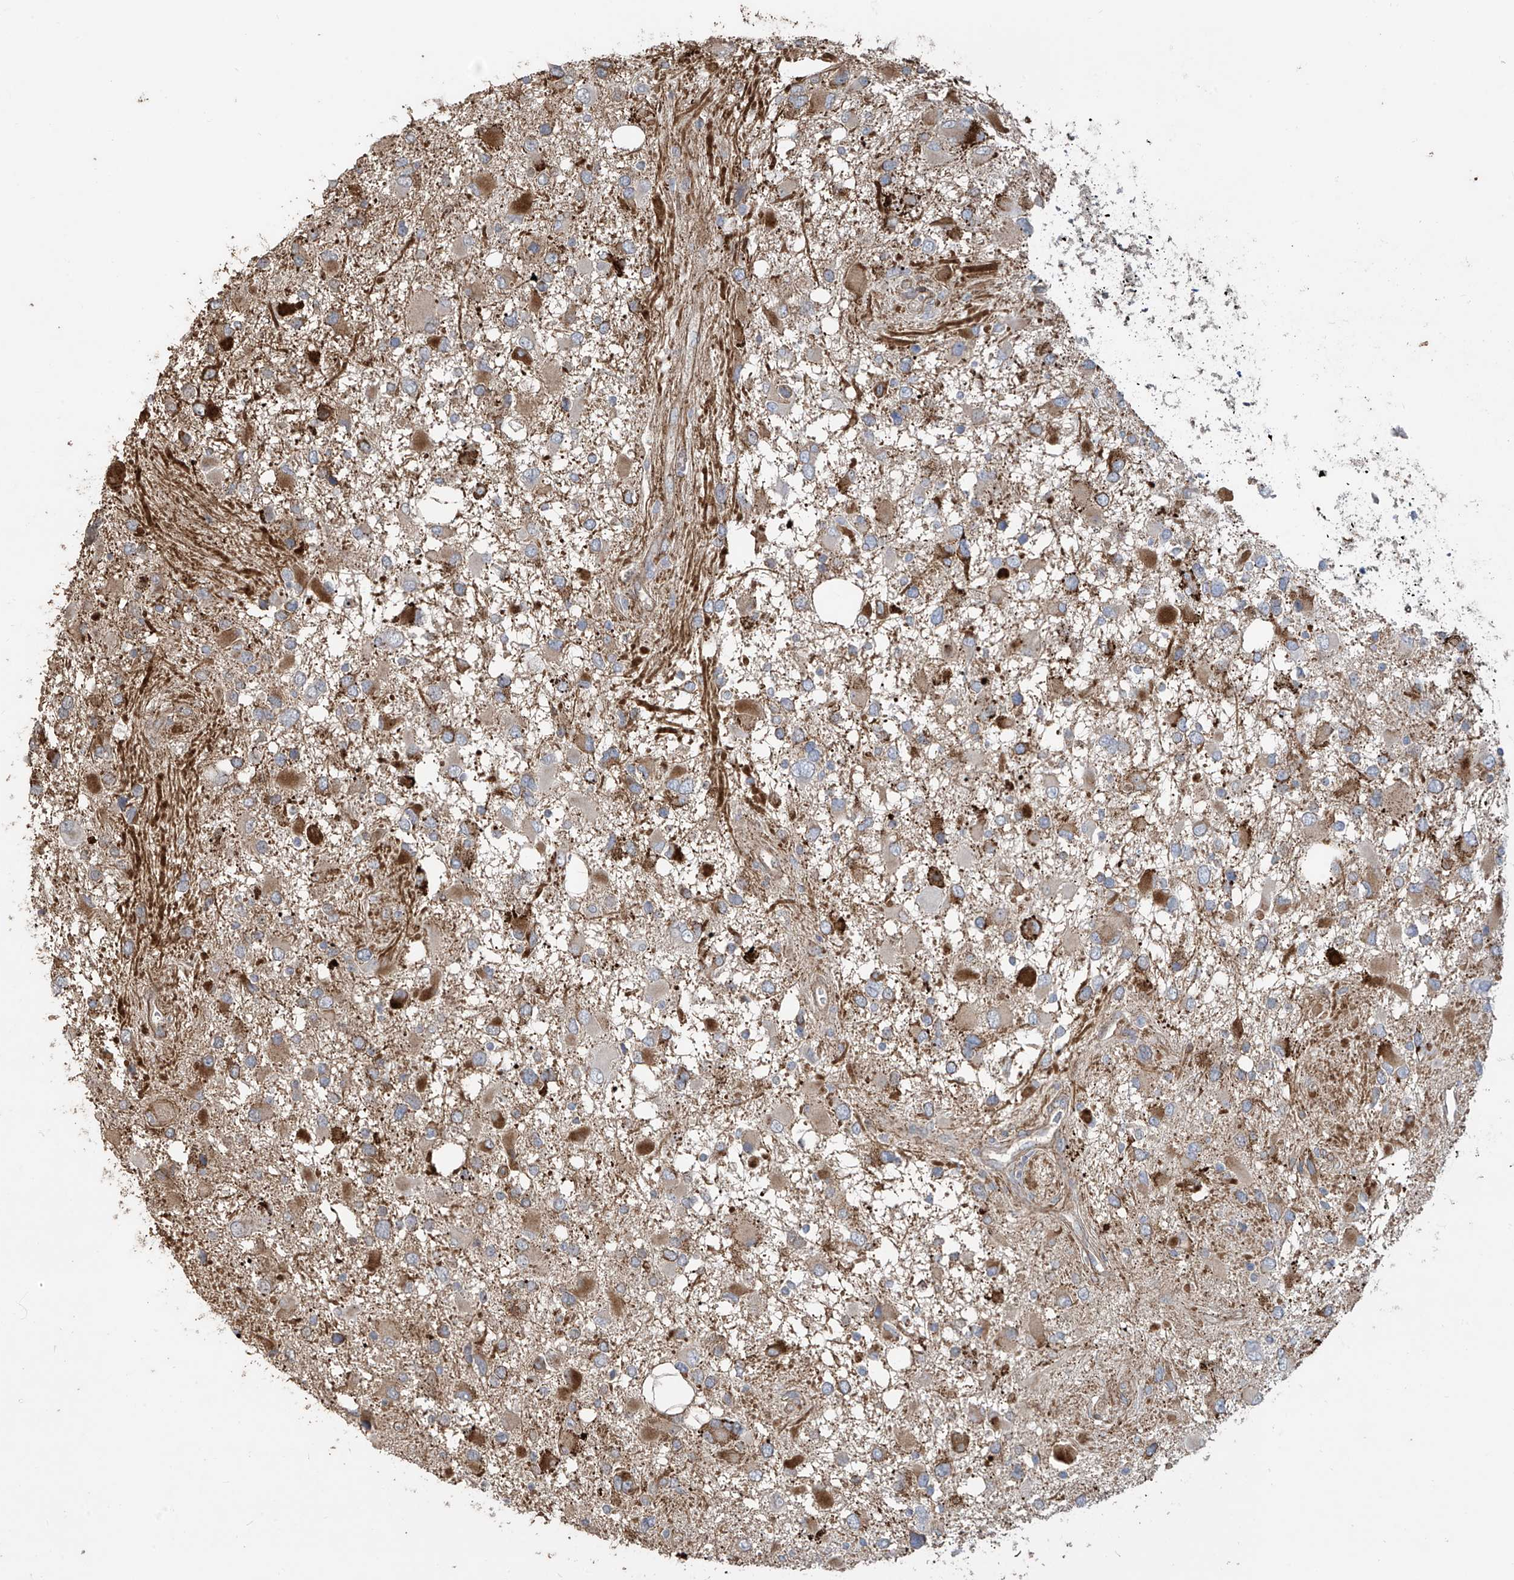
{"staining": {"intensity": "moderate", "quantity": "<25%", "location": "cytoplasmic/membranous"}, "tissue": "glioma", "cell_type": "Tumor cells", "image_type": "cancer", "snomed": [{"axis": "morphology", "description": "Glioma, malignant, High grade"}, {"axis": "topography", "description": "Brain"}], "caption": "About <25% of tumor cells in human high-grade glioma (malignant) reveal moderate cytoplasmic/membranous protein expression as visualized by brown immunohistochemical staining.", "gene": "ABTB1", "patient": {"sex": "male", "age": 53}}